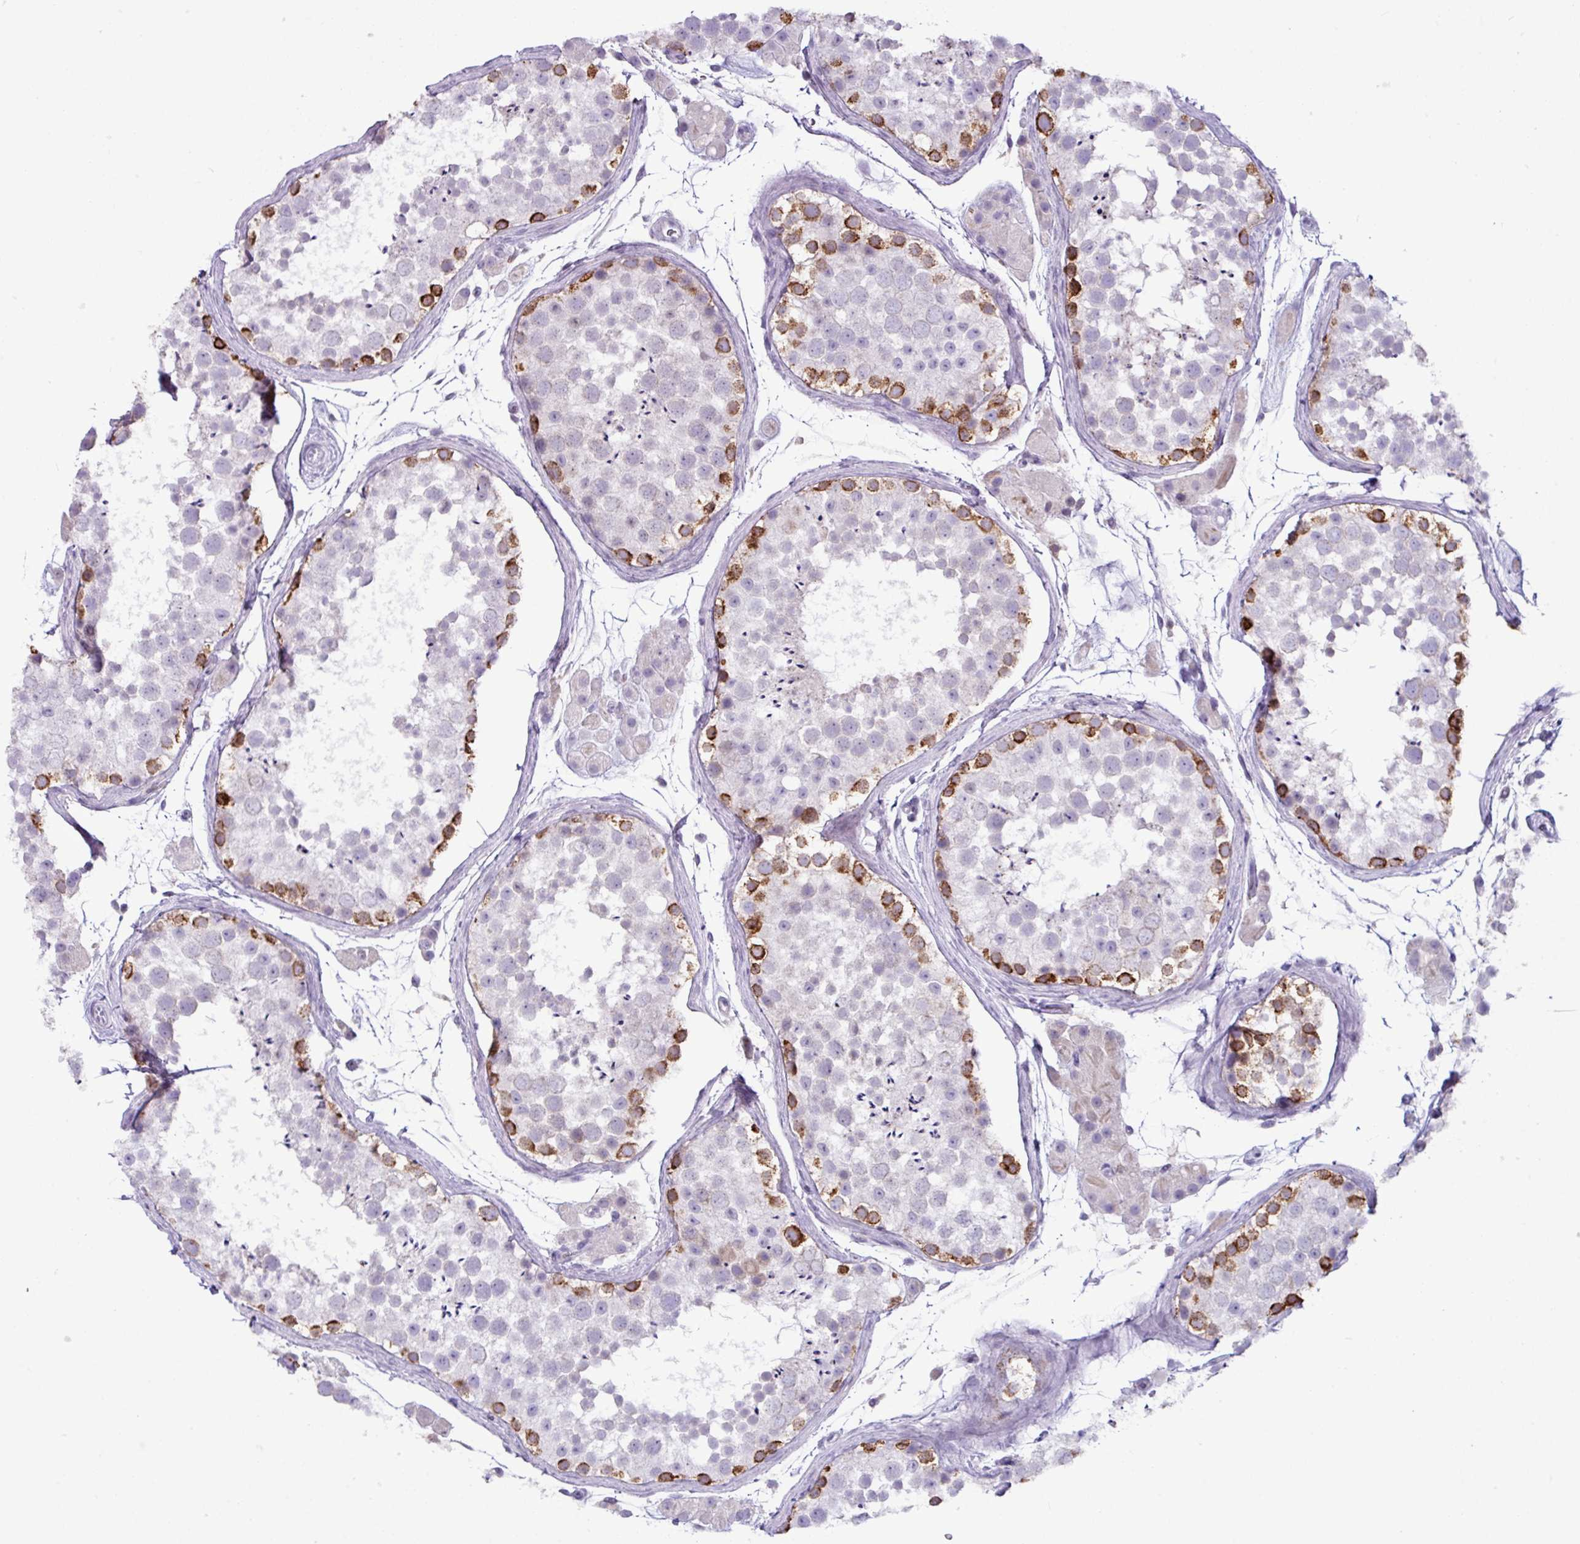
{"staining": {"intensity": "strong", "quantity": "<25%", "location": "cytoplasmic/membranous"}, "tissue": "testis", "cell_type": "Cells in seminiferous ducts", "image_type": "normal", "snomed": [{"axis": "morphology", "description": "Normal tissue, NOS"}, {"axis": "topography", "description": "Testis"}], "caption": "Unremarkable testis was stained to show a protein in brown. There is medium levels of strong cytoplasmic/membranous expression in about <25% of cells in seminiferous ducts.", "gene": "RGS21", "patient": {"sex": "male", "age": 41}}